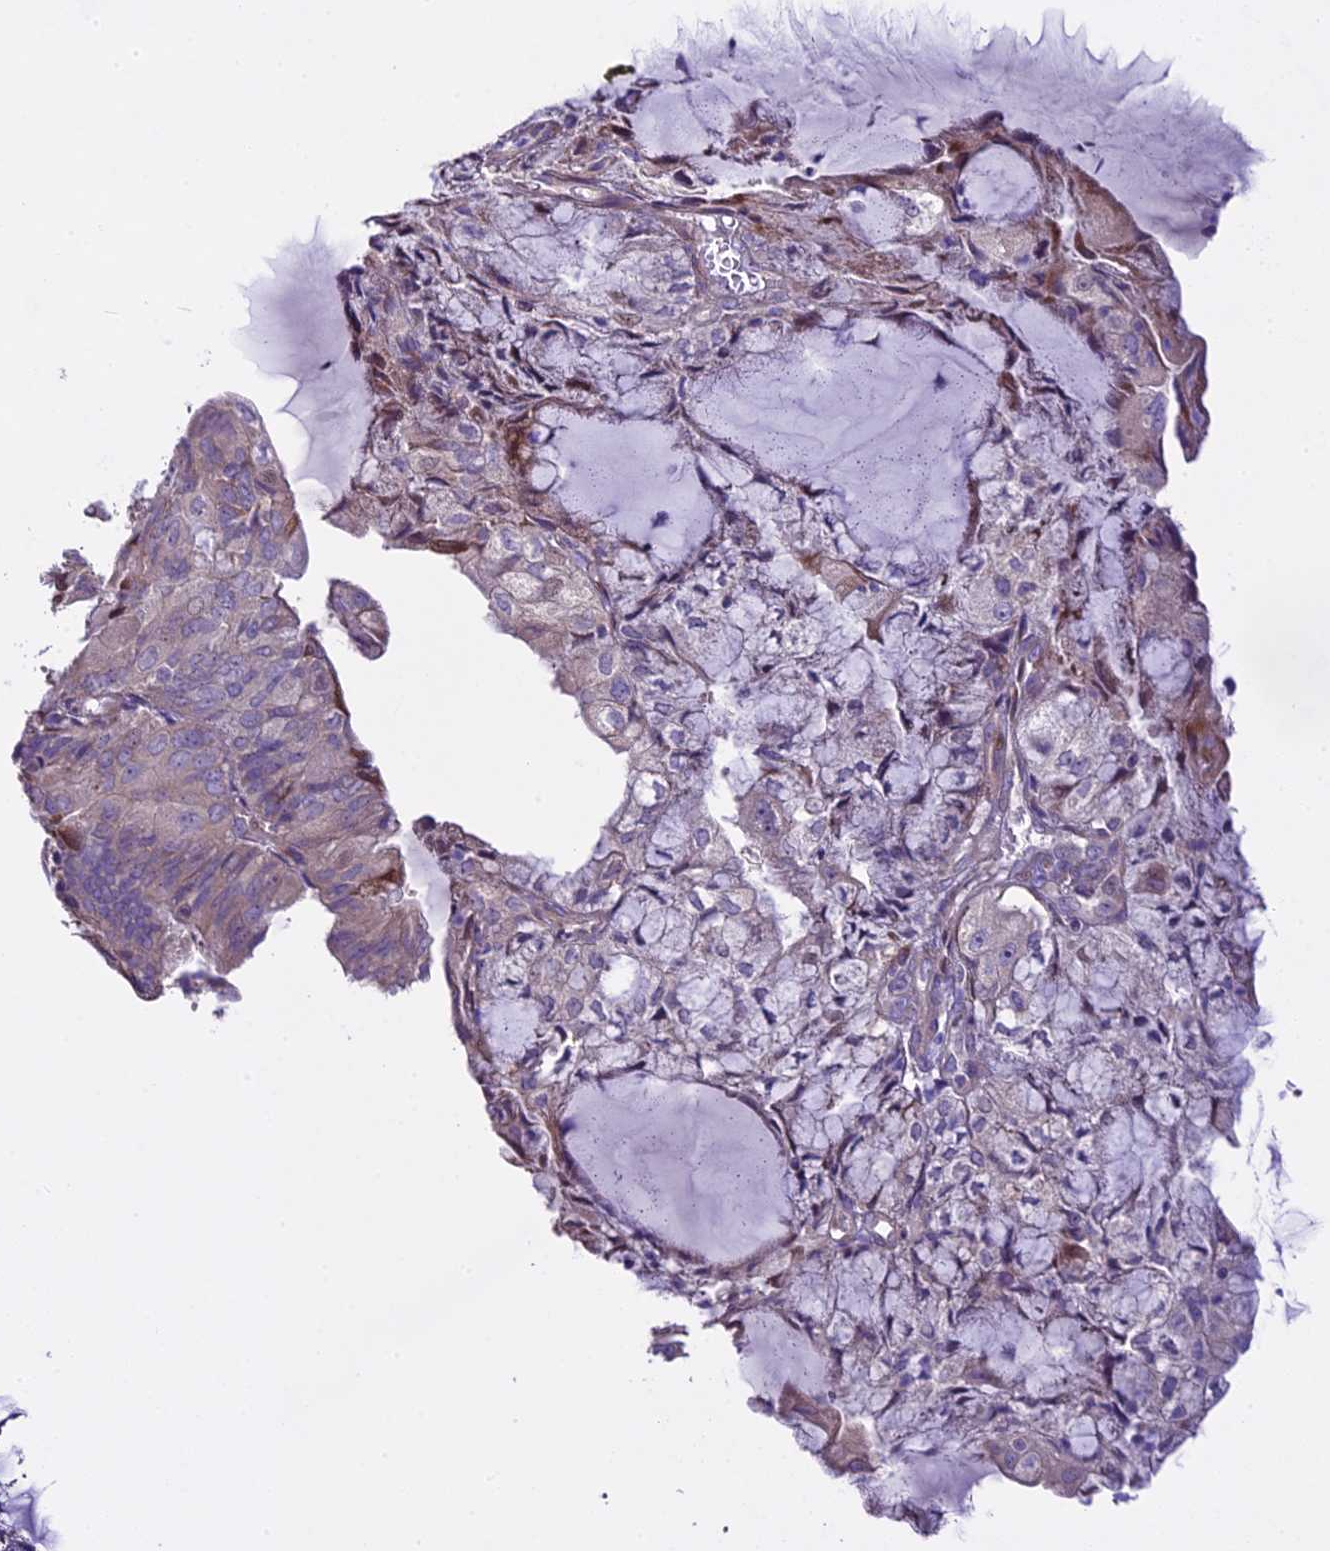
{"staining": {"intensity": "weak", "quantity": "<25%", "location": "cytoplasmic/membranous,nuclear"}, "tissue": "endometrial cancer", "cell_type": "Tumor cells", "image_type": "cancer", "snomed": [{"axis": "morphology", "description": "Adenocarcinoma, NOS"}, {"axis": "topography", "description": "Endometrium"}], "caption": "DAB immunohistochemical staining of adenocarcinoma (endometrial) exhibits no significant positivity in tumor cells. (Brightfield microscopy of DAB (3,3'-diaminobenzidine) IHC at high magnification).", "gene": "SPIRE1", "patient": {"sex": "female", "age": 81}}